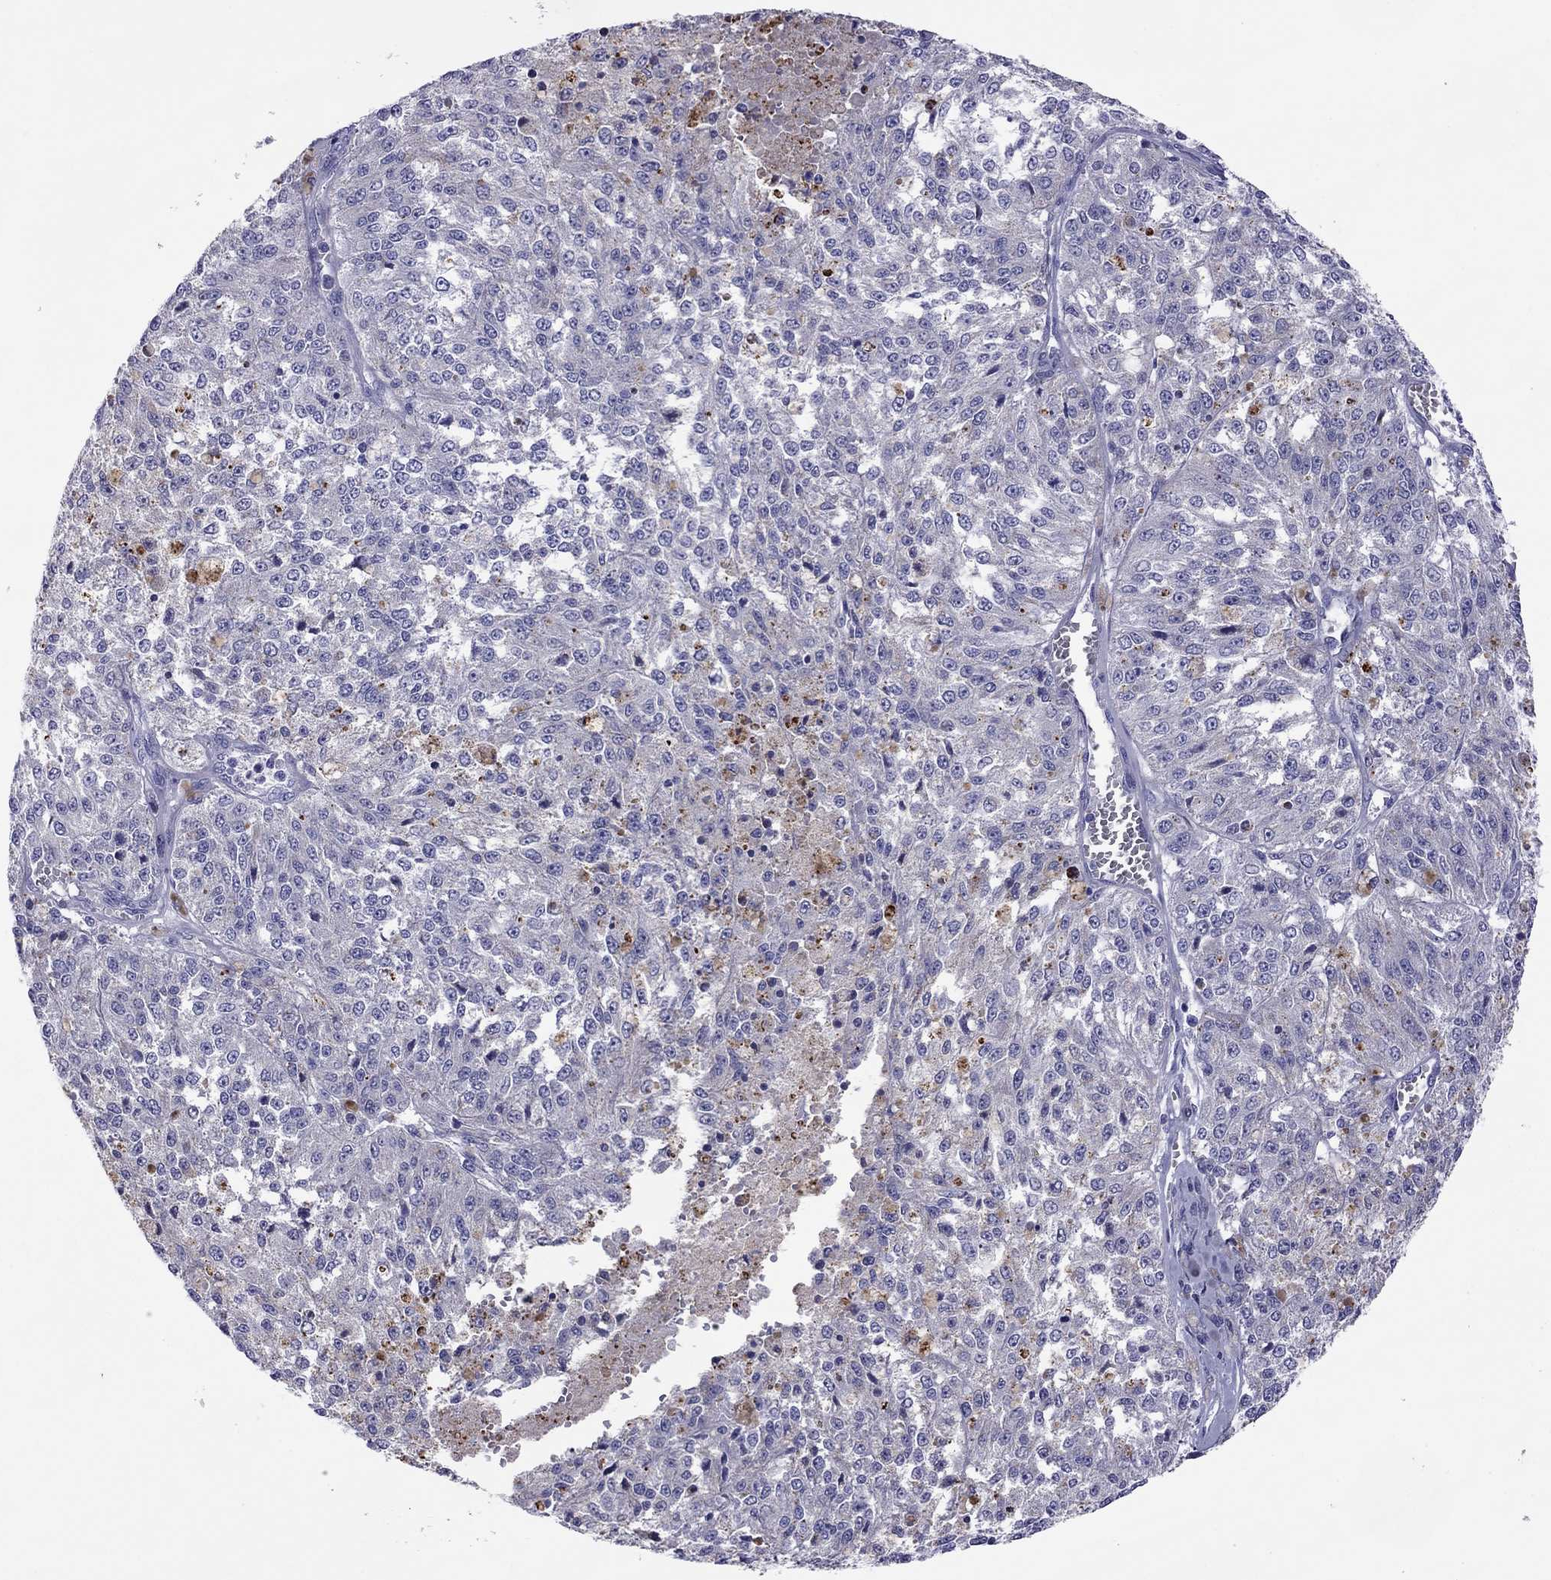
{"staining": {"intensity": "weak", "quantity": "<25%", "location": "cytoplasmic/membranous"}, "tissue": "melanoma", "cell_type": "Tumor cells", "image_type": "cancer", "snomed": [{"axis": "morphology", "description": "Malignant melanoma, Metastatic site"}, {"axis": "topography", "description": "Lymph node"}], "caption": "Immunohistochemistry (IHC) histopathology image of neoplastic tissue: malignant melanoma (metastatic site) stained with DAB displays no significant protein staining in tumor cells.", "gene": "COL9A1", "patient": {"sex": "female", "age": 64}}